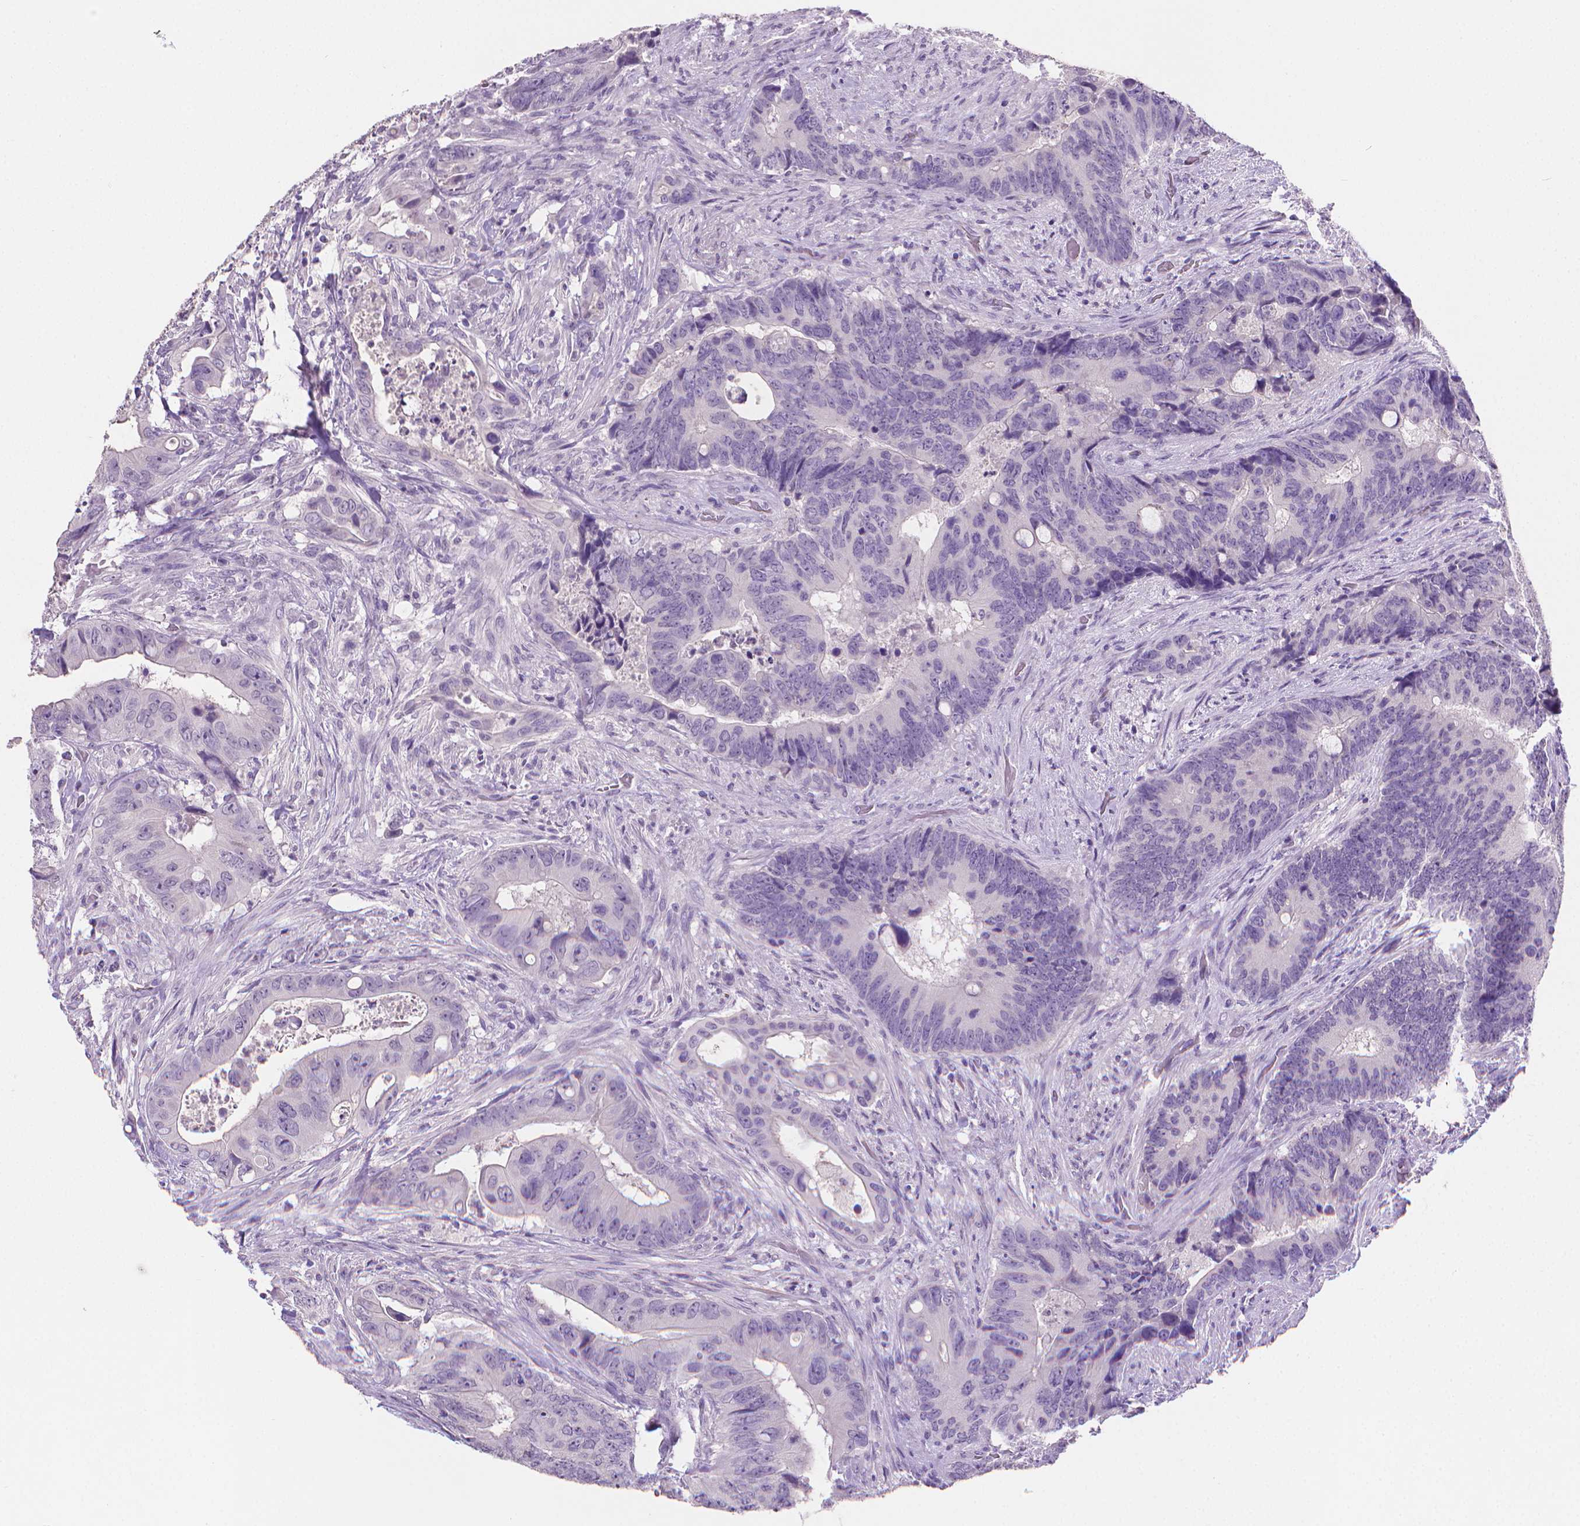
{"staining": {"intensity": "negative", "quantity": "none", "location": "none"}, "tissue": "colorectal cancer", "cell_type": "Tumor cells", "image_type": "cancer", "snomed": [{"axis": "morphology", "description": "Adenocarcinoma, NOS"}, {"axis": "topography", "description": "Rectum"}], "caption": "High magnification brightfield microscopy of colorectal cancer (adenocarcinoma) stained with DAB (brown) and counterstained with hematoxylin (blue): tumor cells show no significant staining.", "gene": "TNNI2", "patient": {"sex": "male", "age": 78}}